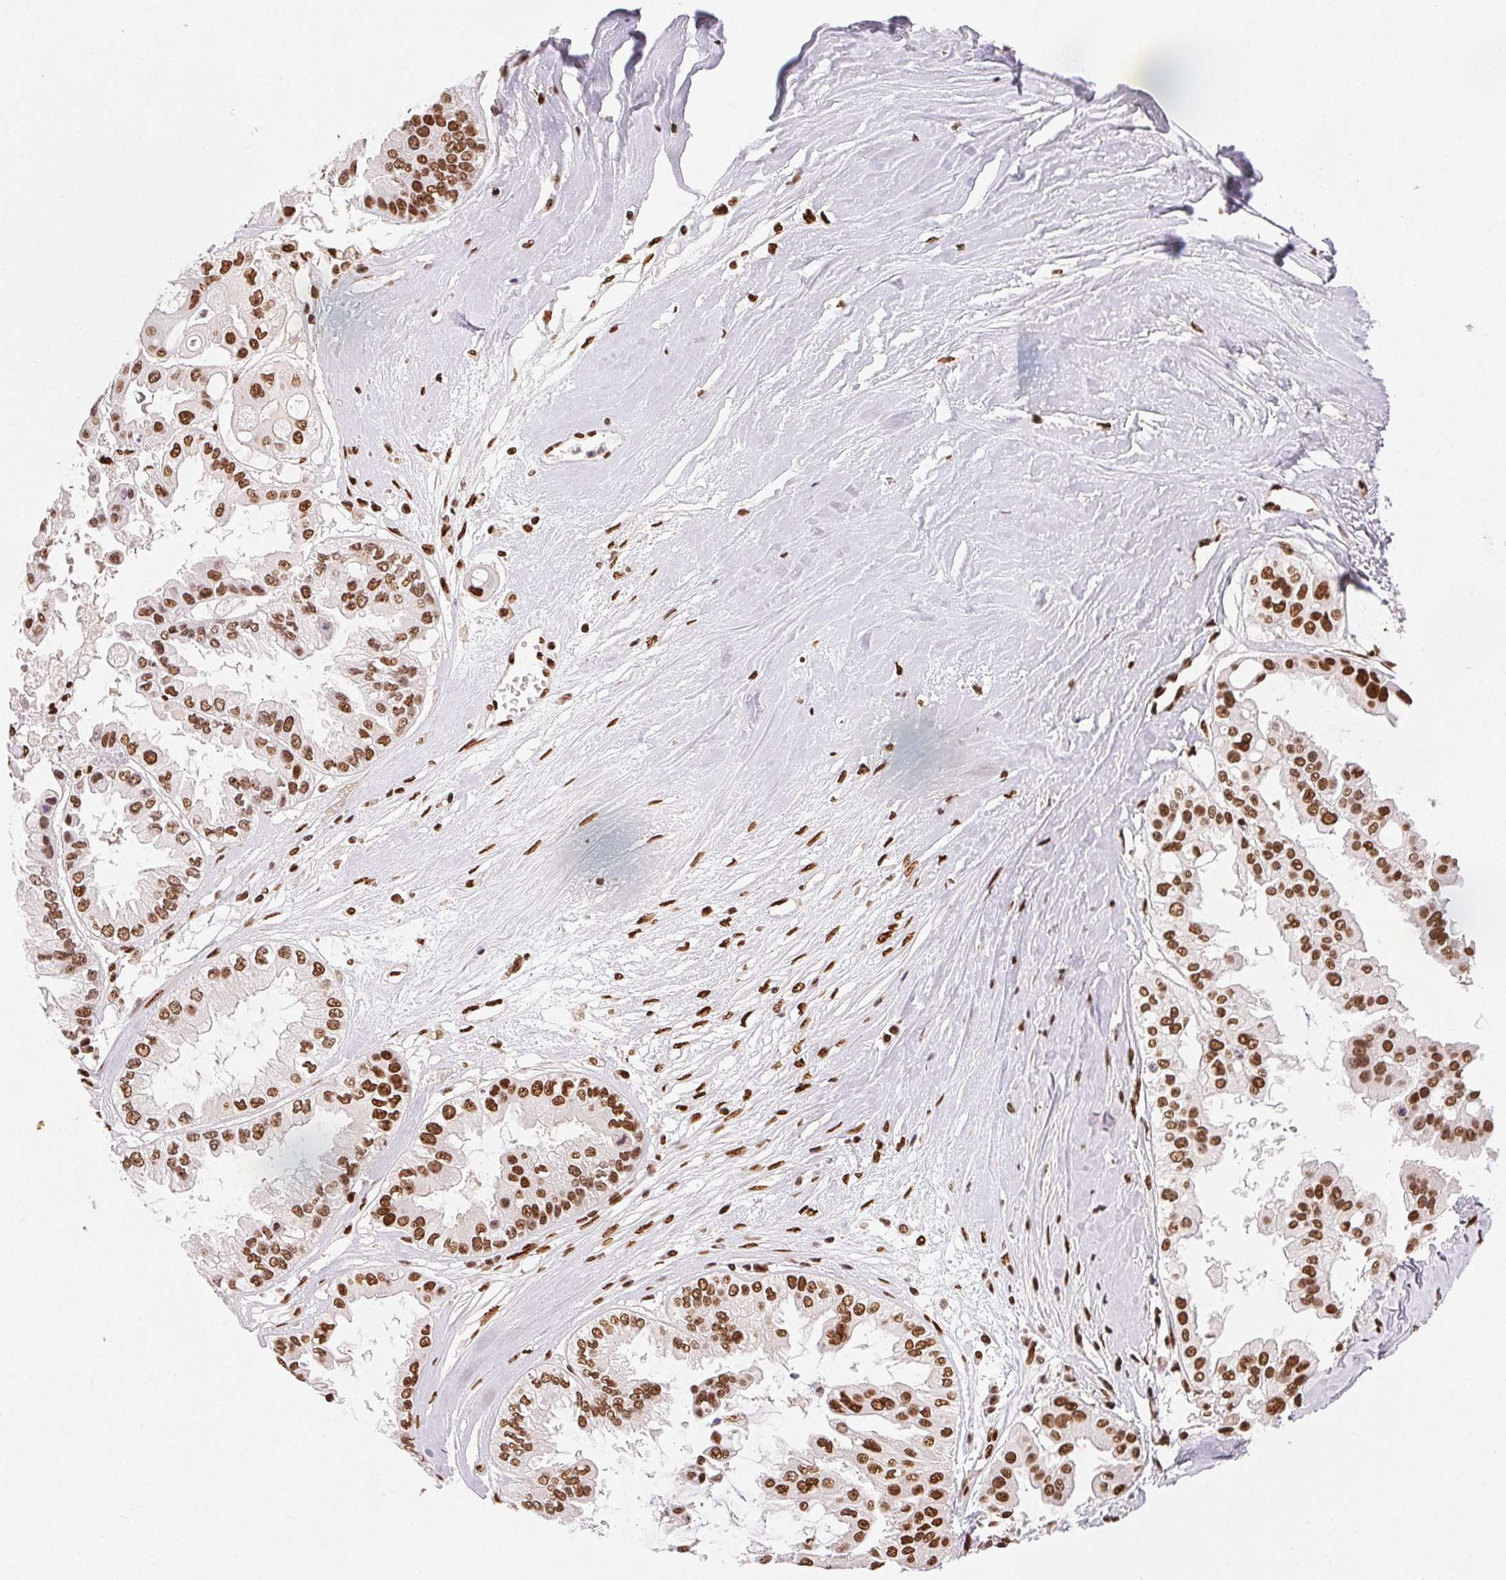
{"staining": {"intensity": "strong", "quantity": ">75%", "location": "nuclear"}, "tissue": "ovarian cancer", "cell_type": "Tumor cells", "image_type": "cancer", "snomed": [{"axis": "morphology", "description": "Cystadenocarcinoma, serous, NOS"}, {"axis": "topography", "description": "Ovary"}], "caption": "Immunohistochemical staining of human ovarian serous cystadenocarcinoma shows strong nuclear protein staining in approximately >75% of tumor cells.", "gene": "ZNF80", "patient": {"sex": "female", "age": 56}}